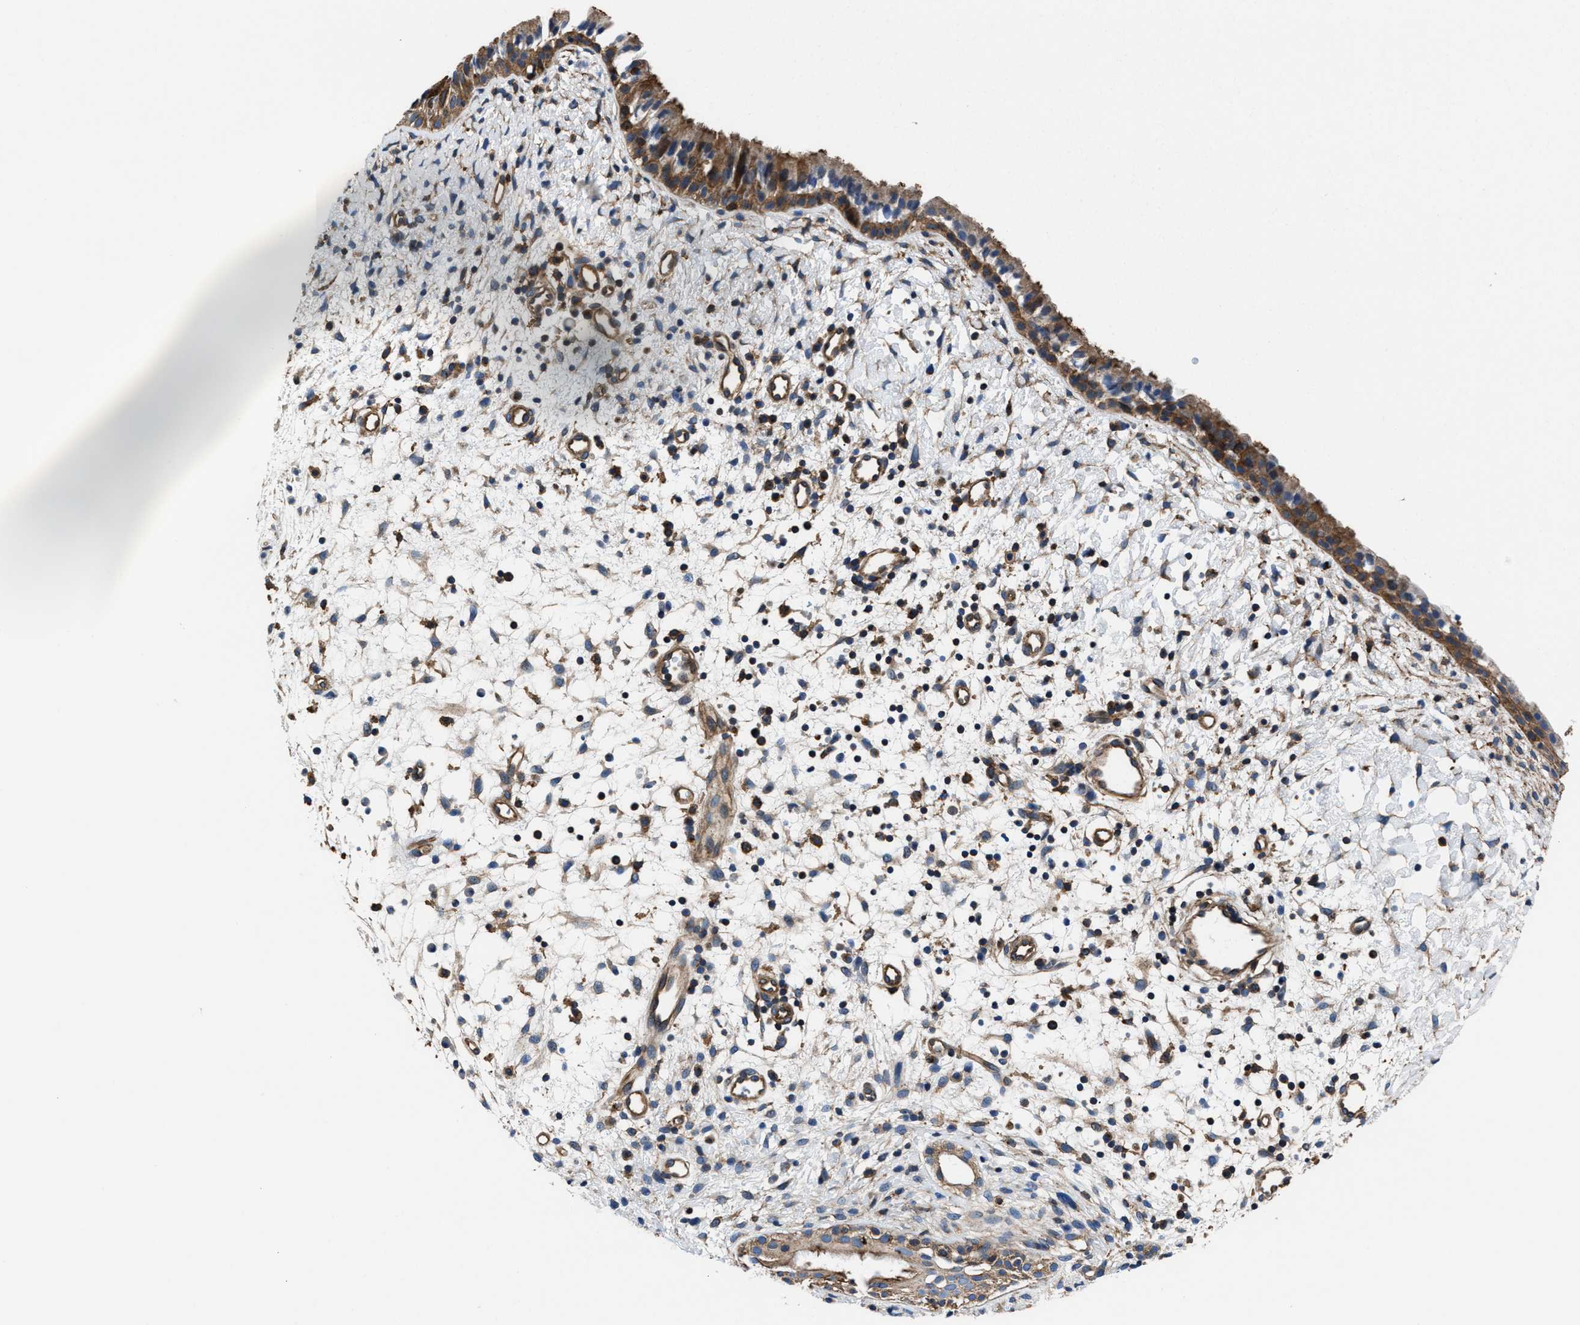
{"staining": {"intensity": "moderate", "quantity": ">75%", "location": "cytoplasmic/membranous"}, "tissue": "nasopharynx", "cell_type": "Respiratory epithelial cells", "image_type": "normal", "snomed": [{"axis": "morphology", "description": "Normal tissue, NOS"}, {"axis": "topography", "description": "Nasopharynx"}], "caption": "Protein staining by IHC exhibits moderate cytoplasmic/membranous staining in about >75% of respiratory epithelial cells in normal nasopharynx.", "gene": "PPP1R9B", "patient": {"sex": "male", "age": 22}}